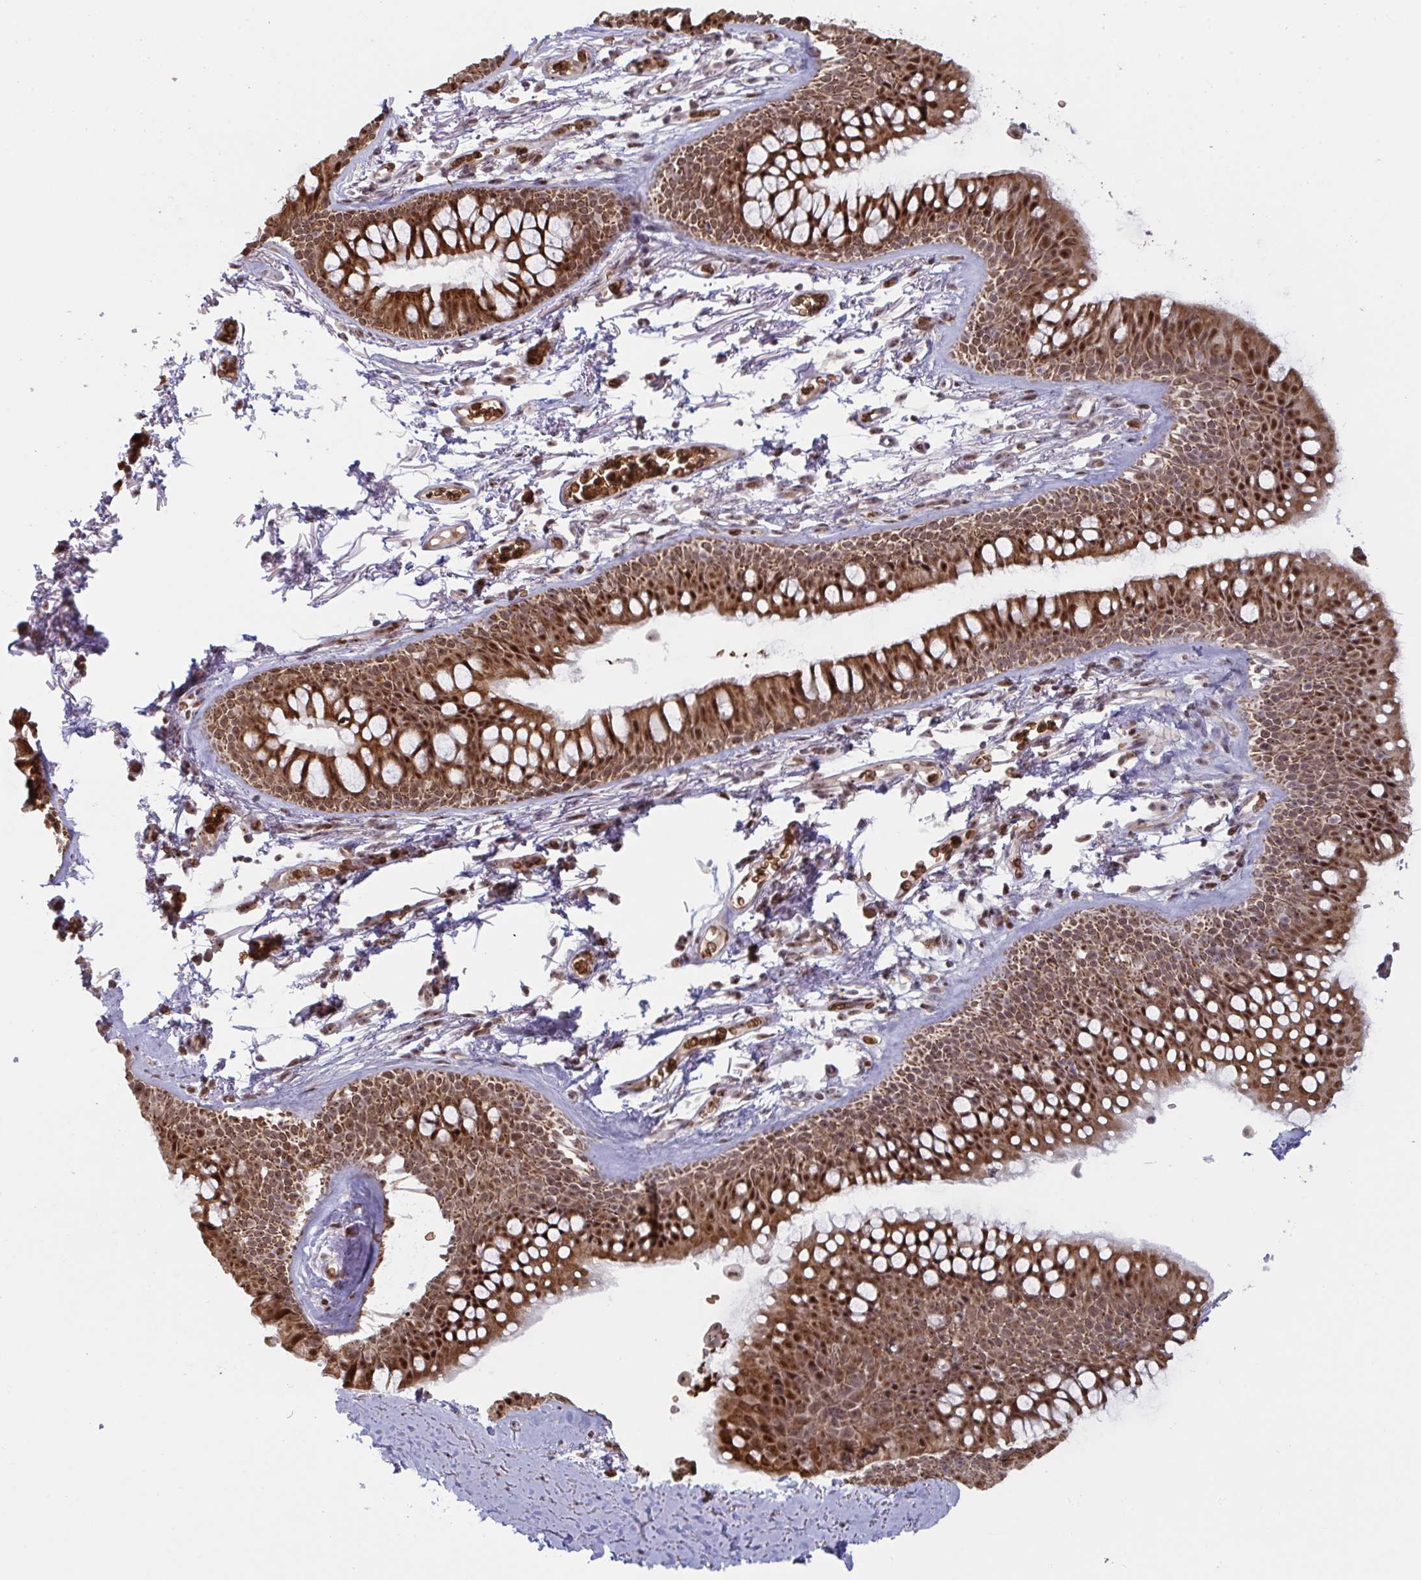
{"staining": {"intensity": "strong", "quantity": ">75%", "location": "cytoplasmic/membranous,nuclear"}, "tissue": "bronchus", "cell_type": "Respiratory epithelial cells", "image_type": "normal", "snomed": [{"axis": "morphology", "description": "Normal tissue, NOS"}, {"axis": "topography", "description": "Cartilage tissue"}, {"axis": "topography", "description": "Bronchus"}], "caption": "Bronchus stained with a brown dye exhibits strong cytoplasmic/membranous,nuclear positive expression in approximately >75% of respiratory epithelial cells.", "gene": "NLRP13", "patient": {"sex": "female", "age": 79}}